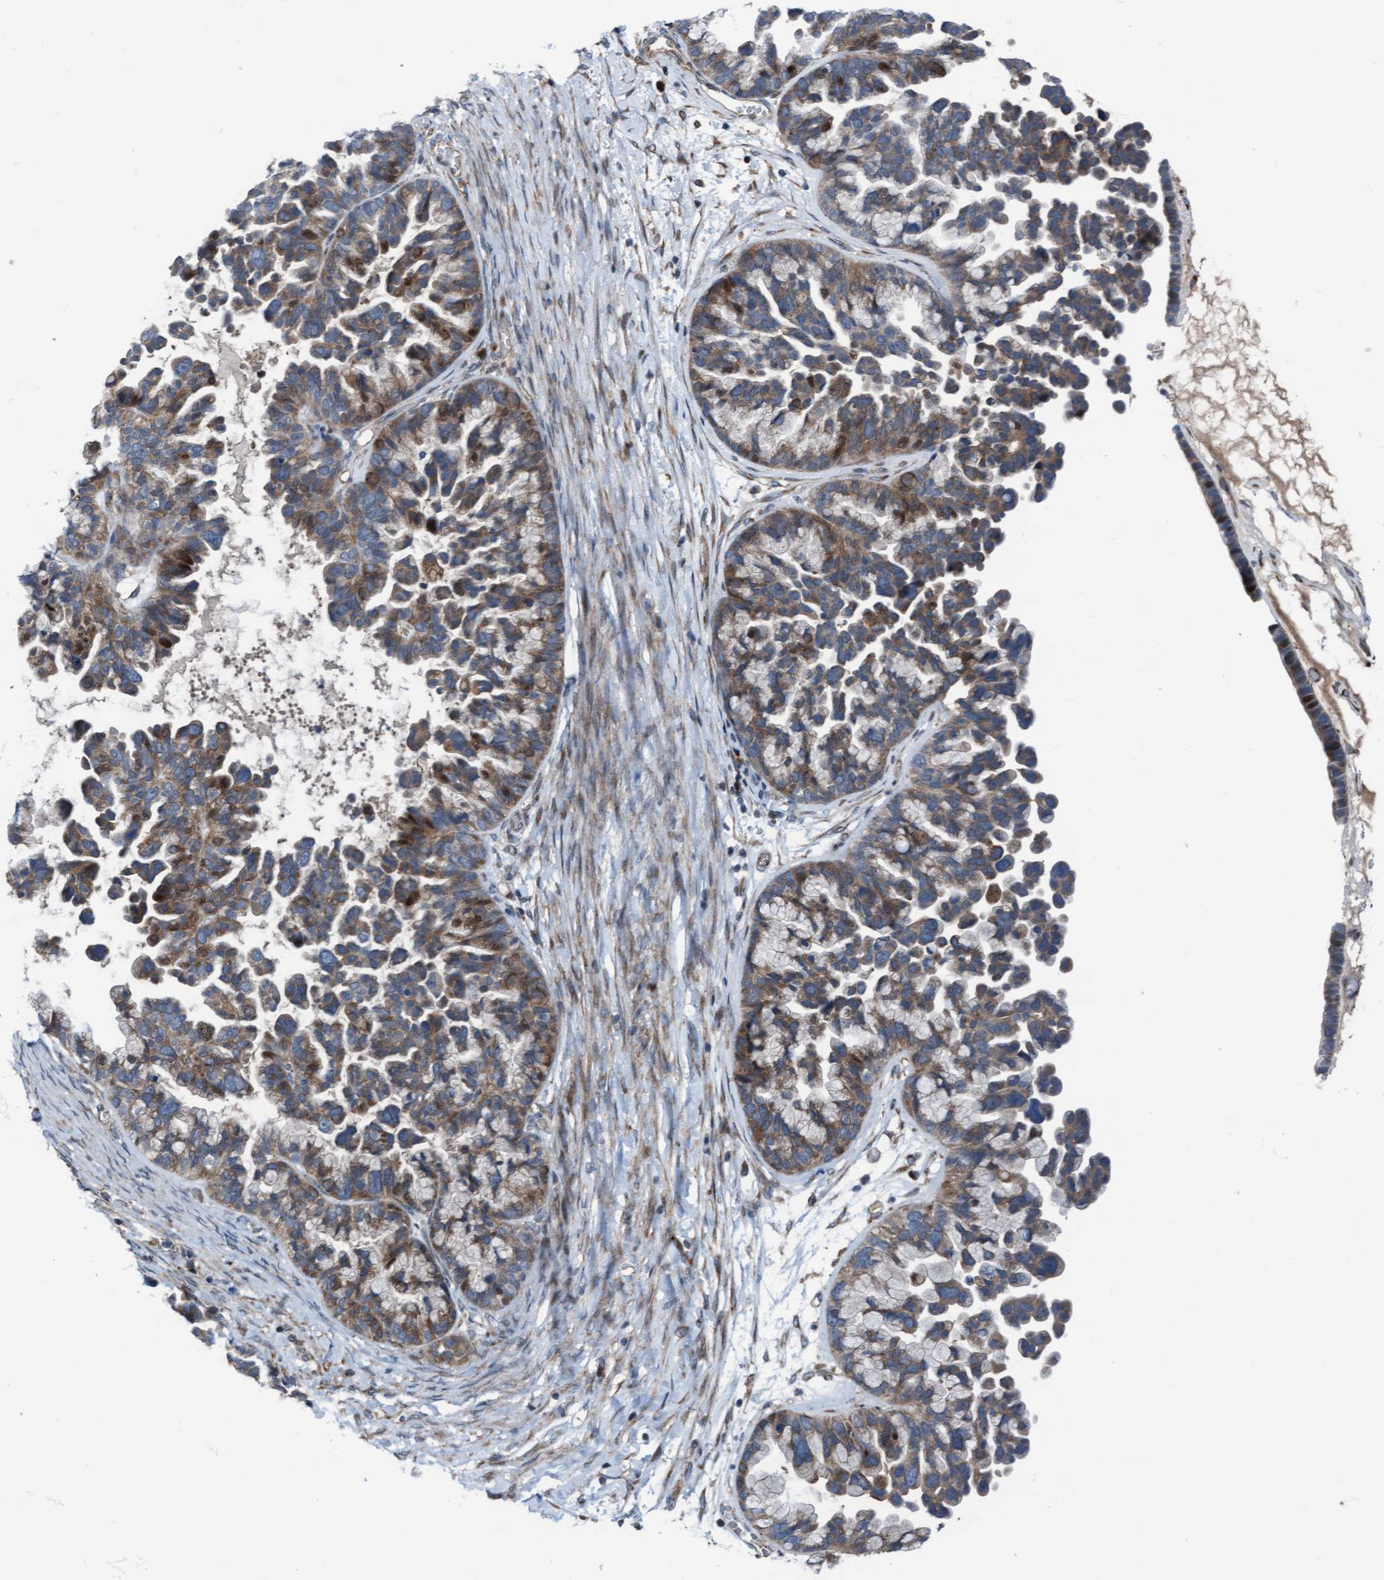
{"staining": {"intensity": "weak", "quantity": ">75%", "location": "cytoplasmic/membranous"}, "tissue": "ovarian cancer", "cell_type": "Tumor cells", "image_type": "cancer", "snomed": [{"axis": "morphology", "description": "Cystadenocarcinoma, serous, NOS"}, {"axis": "topography", "description": "Ovary"}], "caption": "A histopathology image of human ovarian serous cystadenocarcinoma stained for a protein demonstrates weak cytoplasmic/membranous brown staining in tumor cells.", "gene": "KLHL26", "patient": {"sex": "female", "age": 56}}